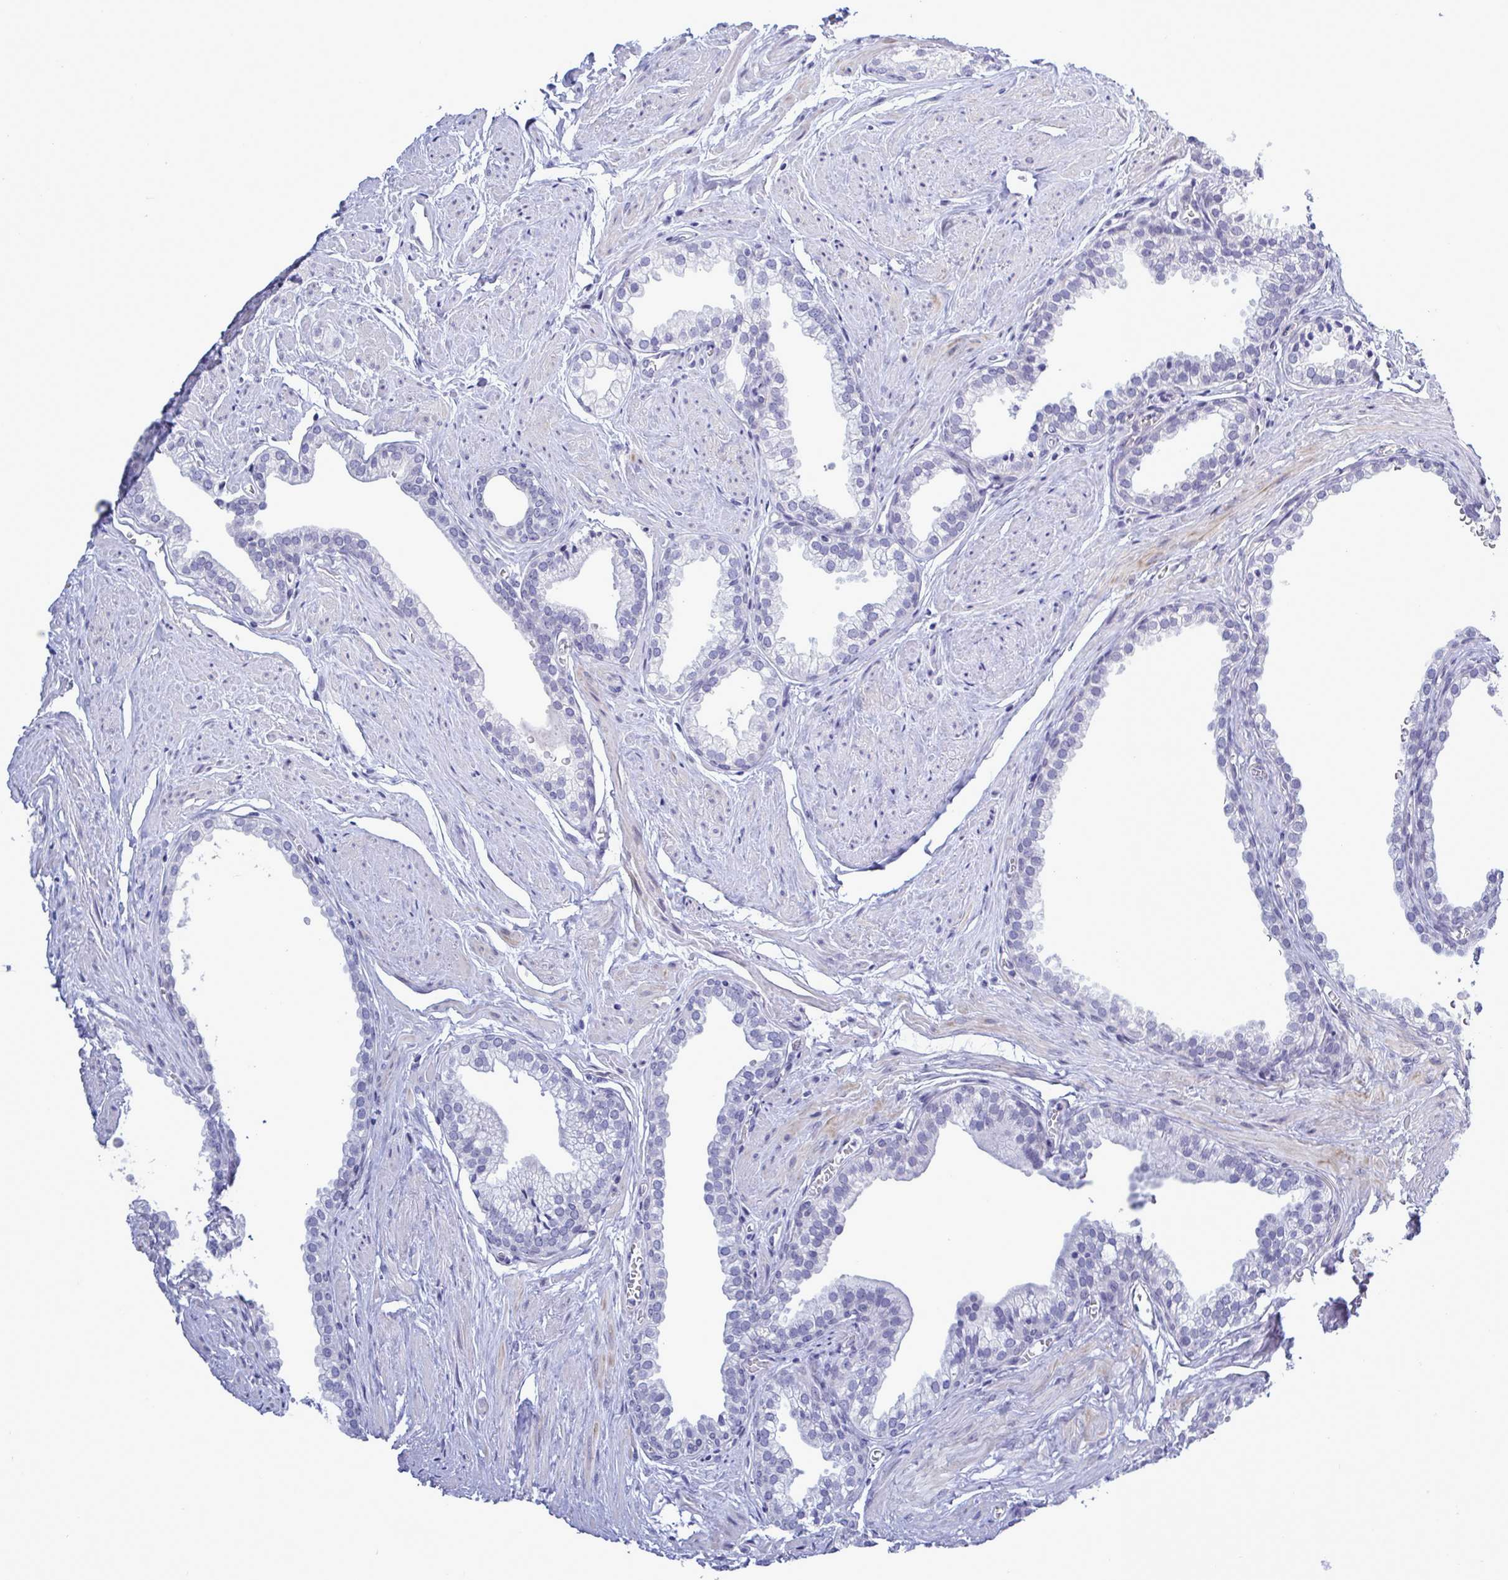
{"staining": {"intensity": "negative", "quantity": "none", "location": "none"}, "tissue": "prostate", "cell_type": "Glandular cells", "image_type": "normal", "snomed": [{"axis": "morphology", "description": "Normal tissue, NOS"}, {"axis": "topography", "description": "Prostate"}, {"axis": "topography", "description": "Peripheral nerve tissue"}], "caption": "This is a micrograph of IHC staining of normal prostate, which shows no expression in glandular cells.", "gene": "MFSD4A", "patient": {"sex": "male", "age": 55}}